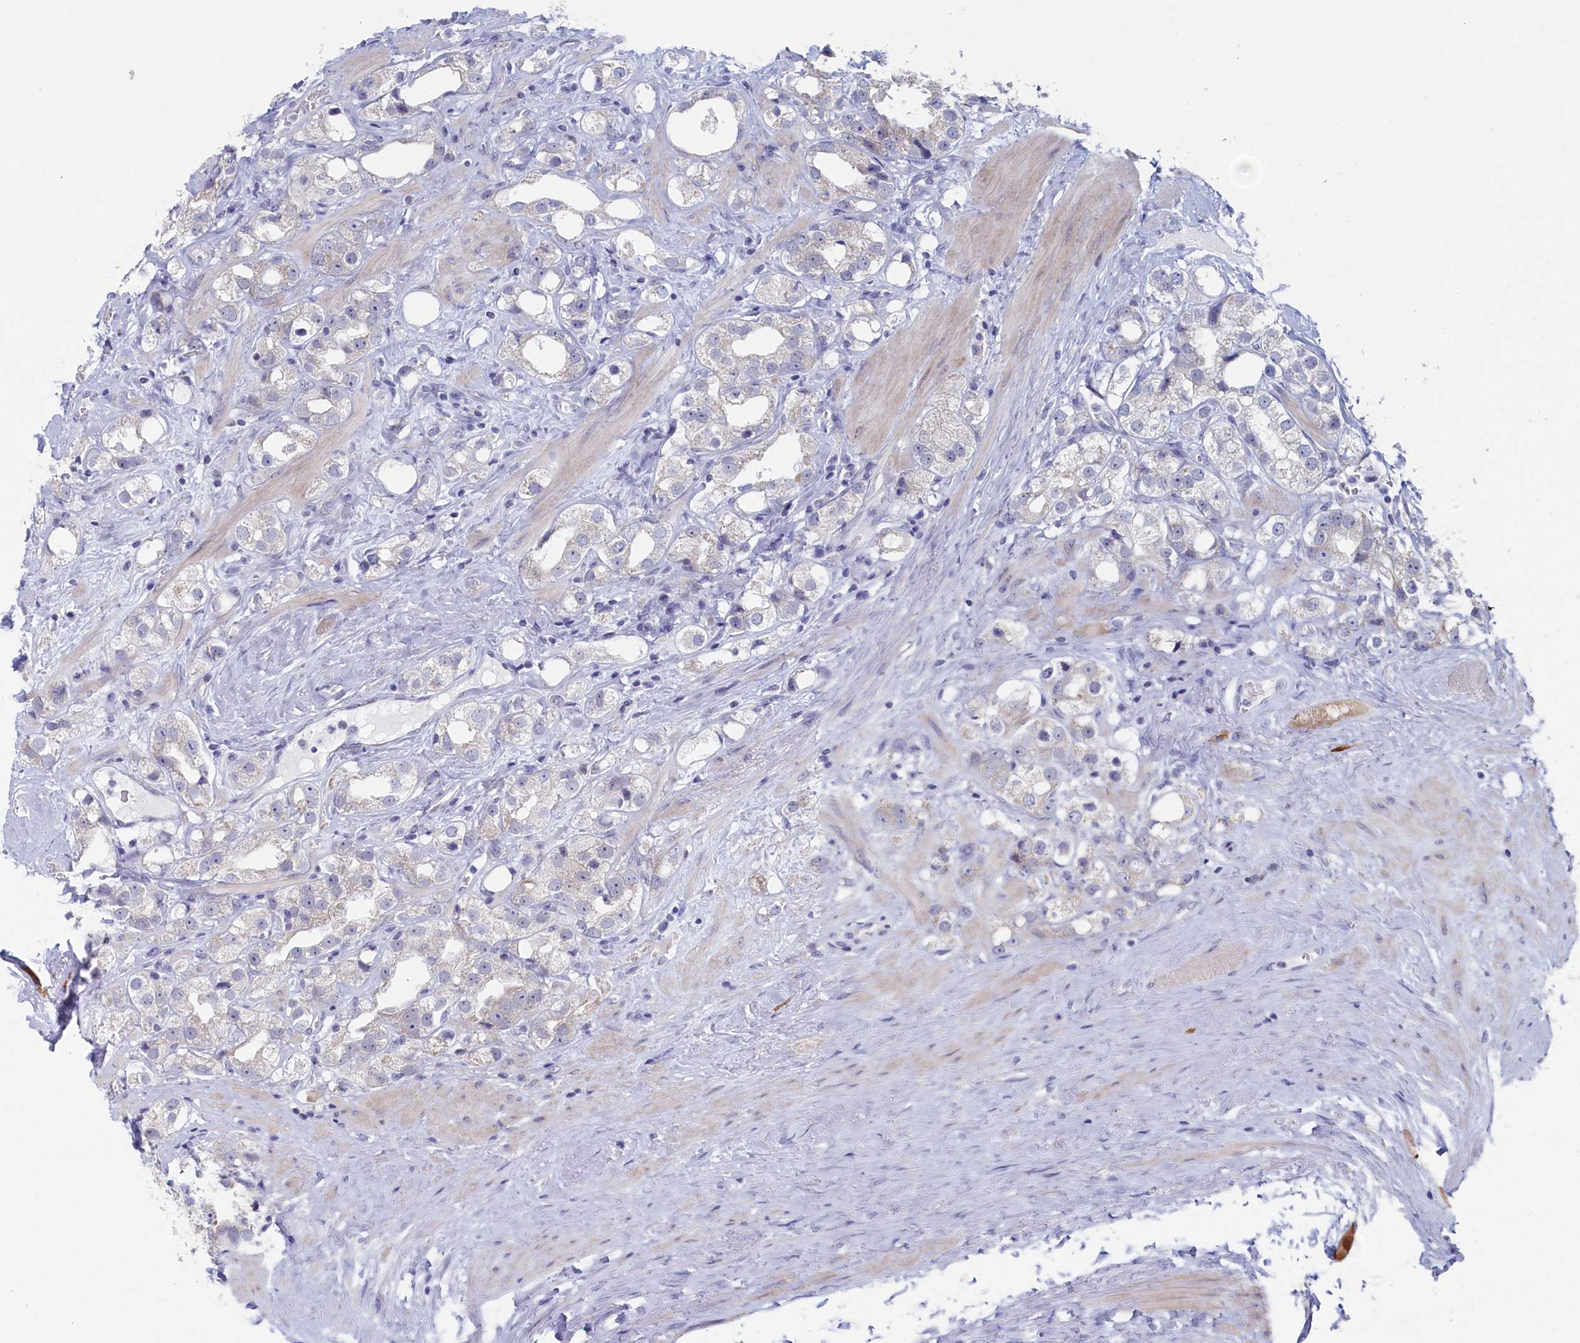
{"staining": {"intensity": "negative", "quantity": "none", "location": "none"}, "tissue": "prostate cancer", "cell_type": "Tumor cells", "image_type": "cancer", "snomed": [{"axis": "morphology", "description": "Adenocarcinoma, NOS"}, {"axis": "topography", "description": "Prostate"}], "caption": "Prostate cancer stained for a protein using IHC displays no positivity tumor cells.", "gene": "WDR76", "patient": {"sex": "male", "age": 79}}